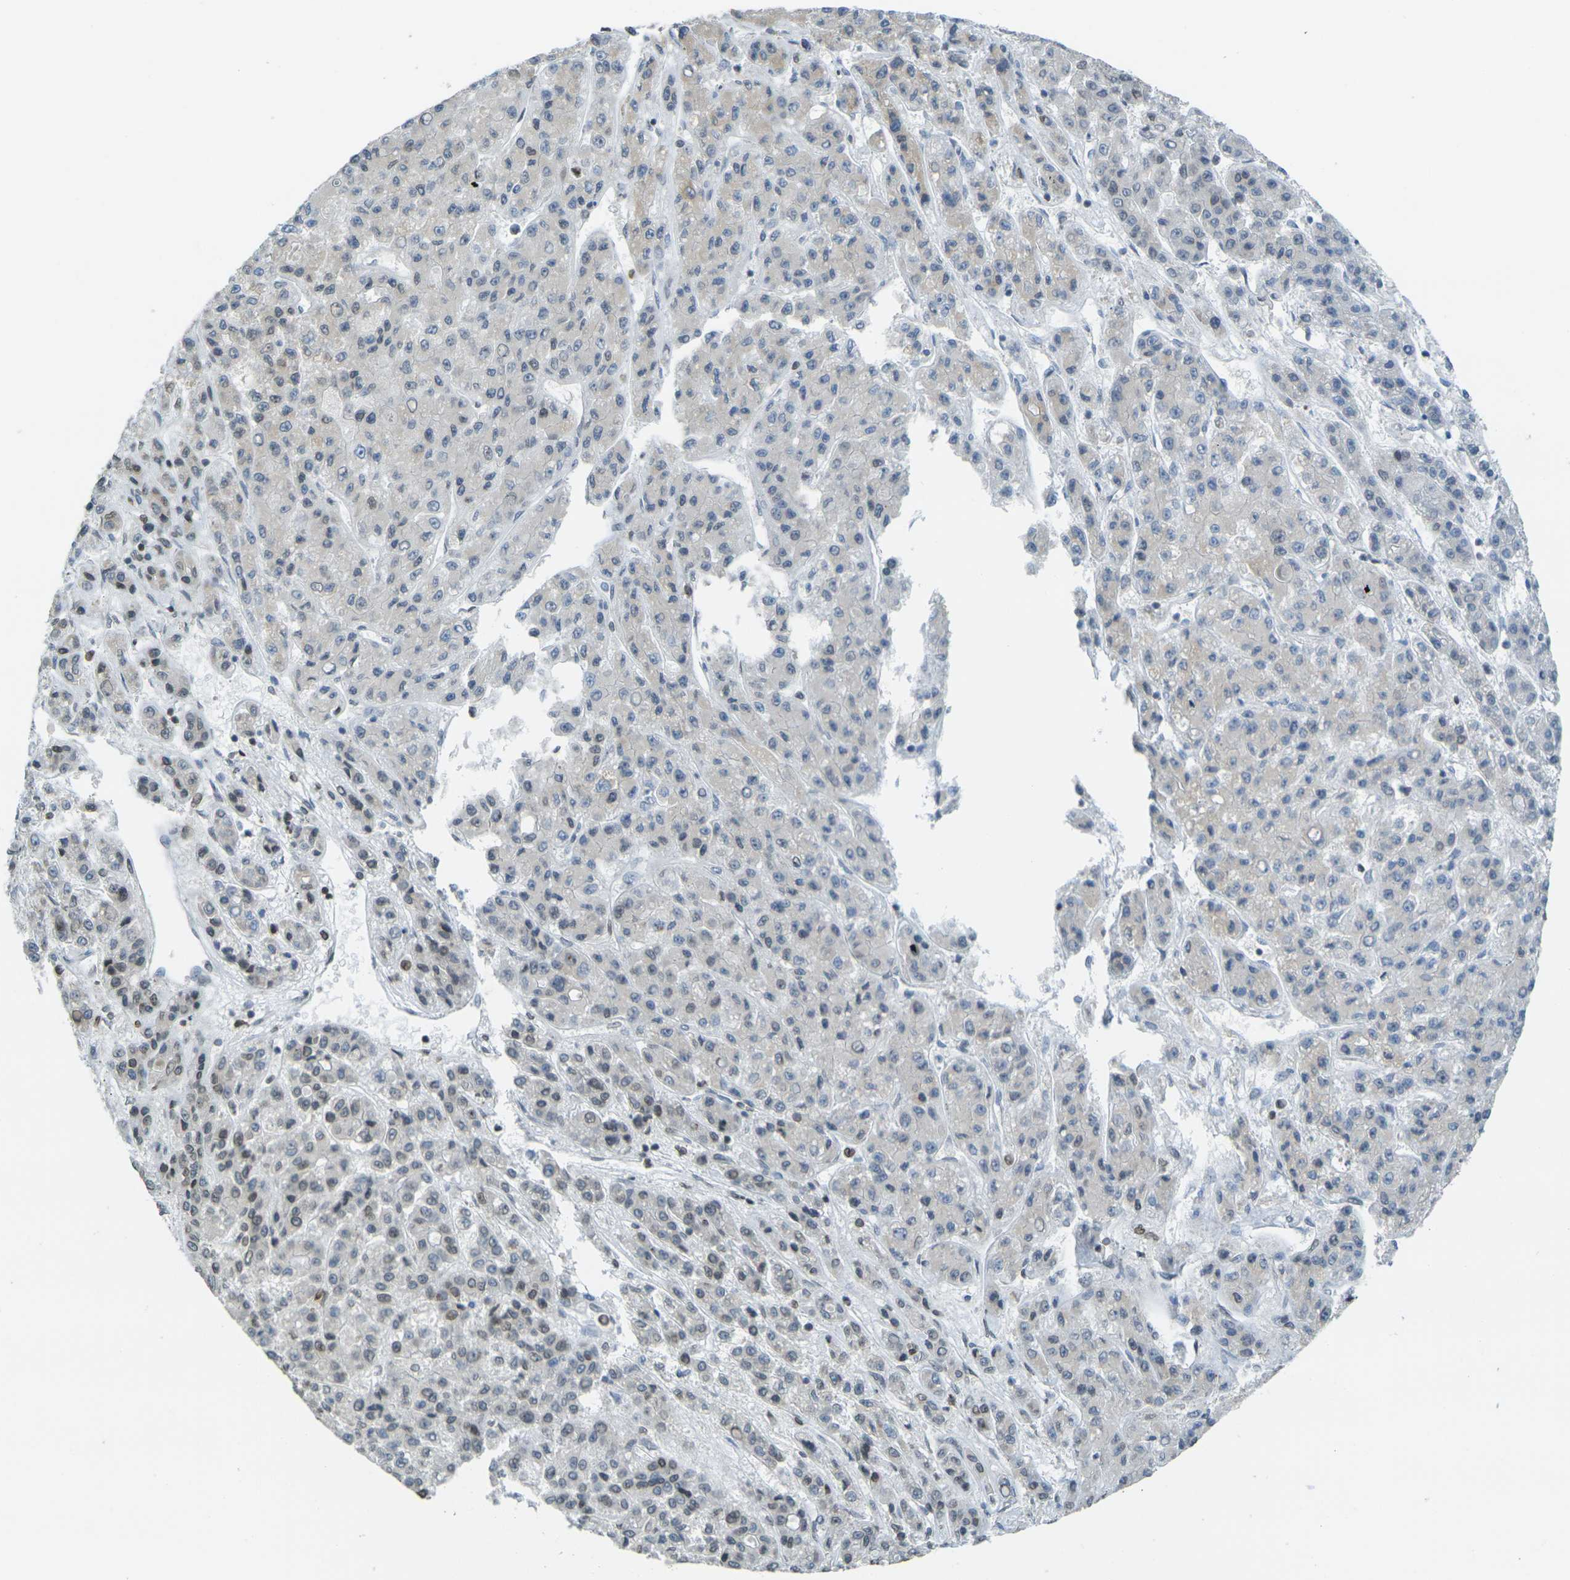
{"staining": {"intensity": "moderate", "quantity": "25%-75%", "location": "cytoplasmic/membranous,nuclear"}, "tissue": "liver cancer", "cell_type": "Tumor cells", "image_type": "cancer", "snomed": [{"axis": "morphology", "description": "Carcinoma, Hepatocellular, NOS"}, {"axis": "topography", "description": "Liver"}], "caption": "Human liver cancer (hepatocellular carcinoma) stained for a protein (brown) demonstrates moderate cytoplasmic/membranous and nuclear positive staining in about 25%-75% of tumor cells.", "gene": "BRDT", "patient": {"sex": "male", "age": 70}}